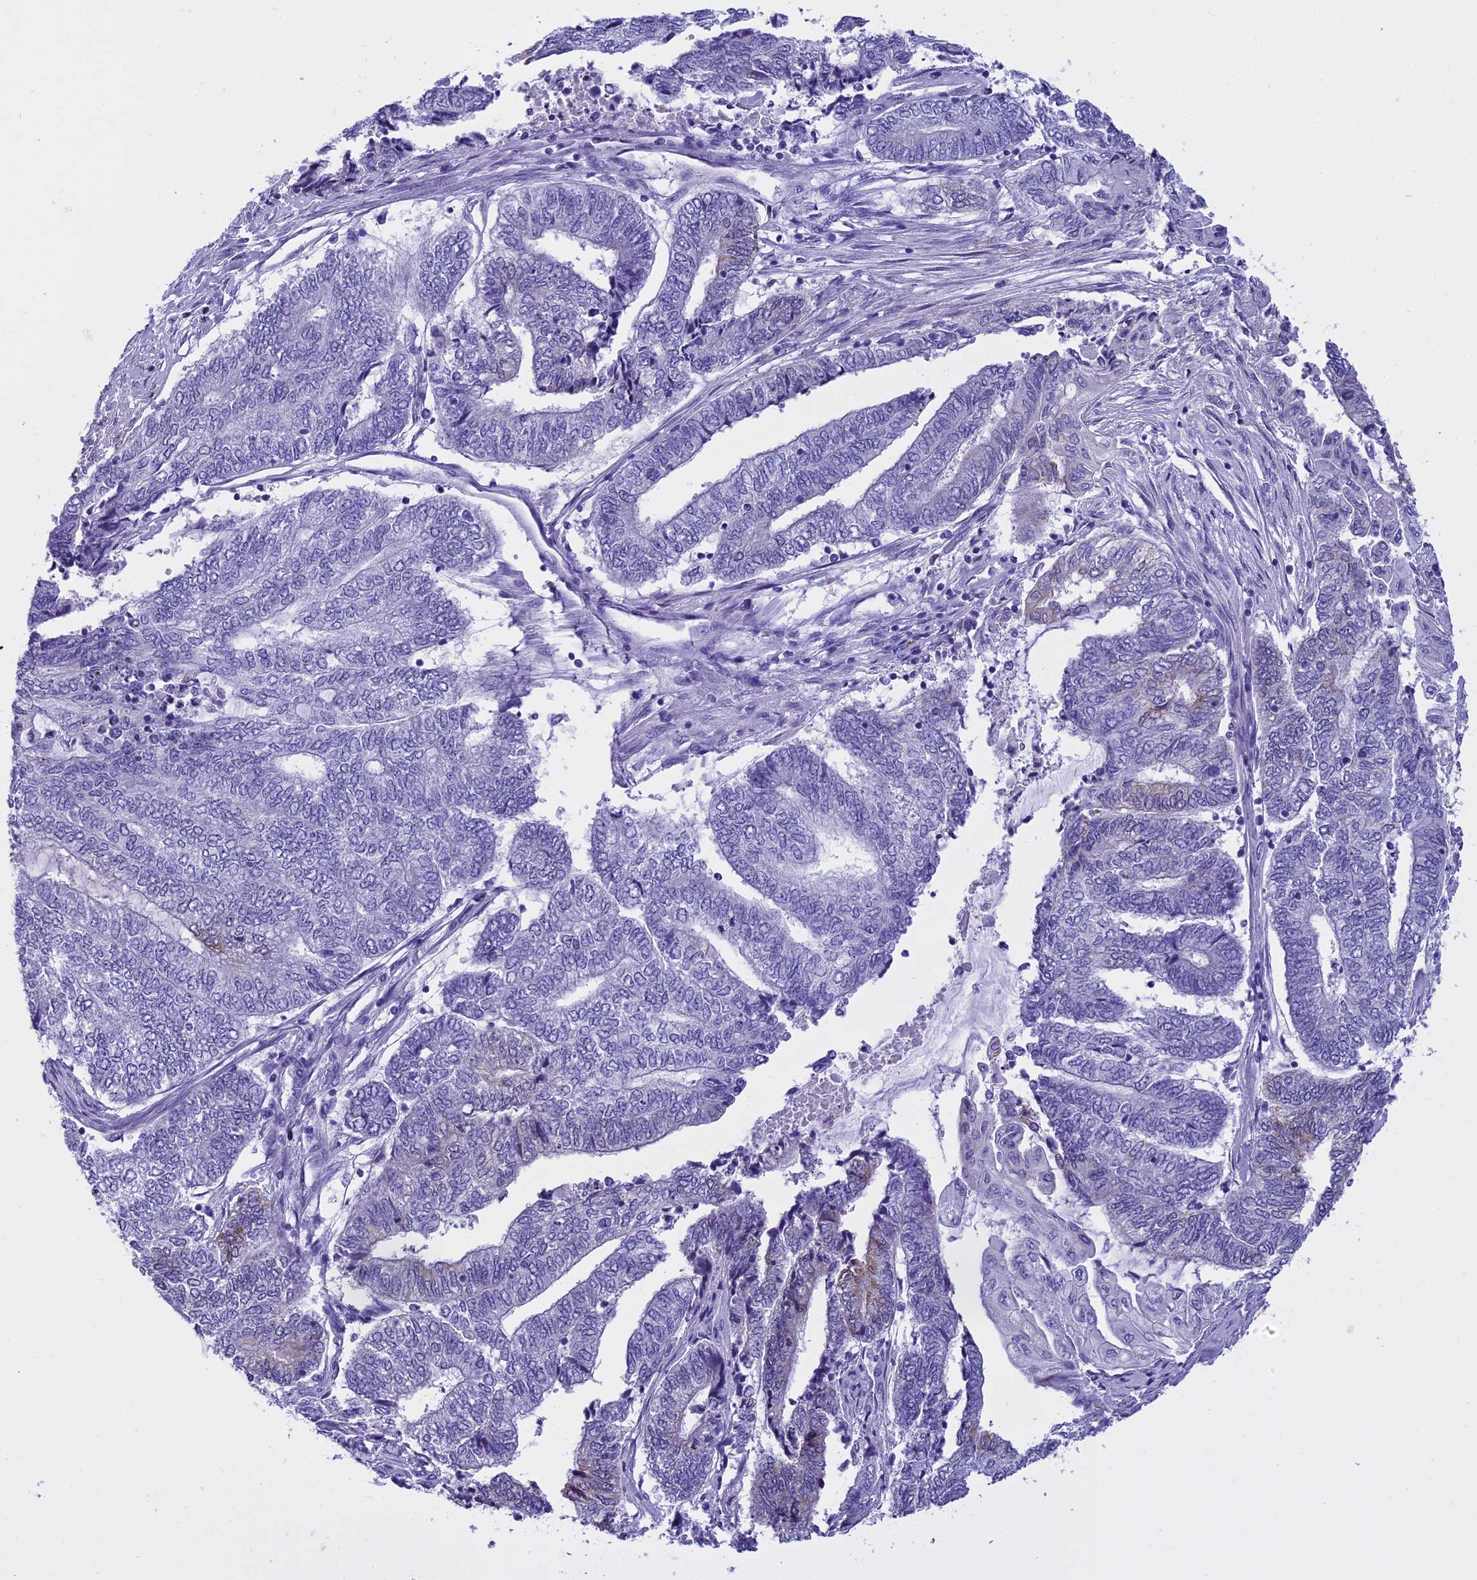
{"staining": {"intensity": "negative", "quantity": "none", "location": "none"}, "tissue": "endometrial cancer", "cell_type": "Tumor cells", "image_type": "cancer", "snomed": [{"axis": "morphology", "description": "Adenocarcinoma, NOS"}, {"axis": "topography", "description": "Uterus"}, {"axis": "topography", "description": "Endometrium"}], "caption": "Tumor cells are negative for protein expression in human adenocarcinoma (endometrial).", "gene": "KCTD14", "patient": {"sex": "female", "age": 70}}